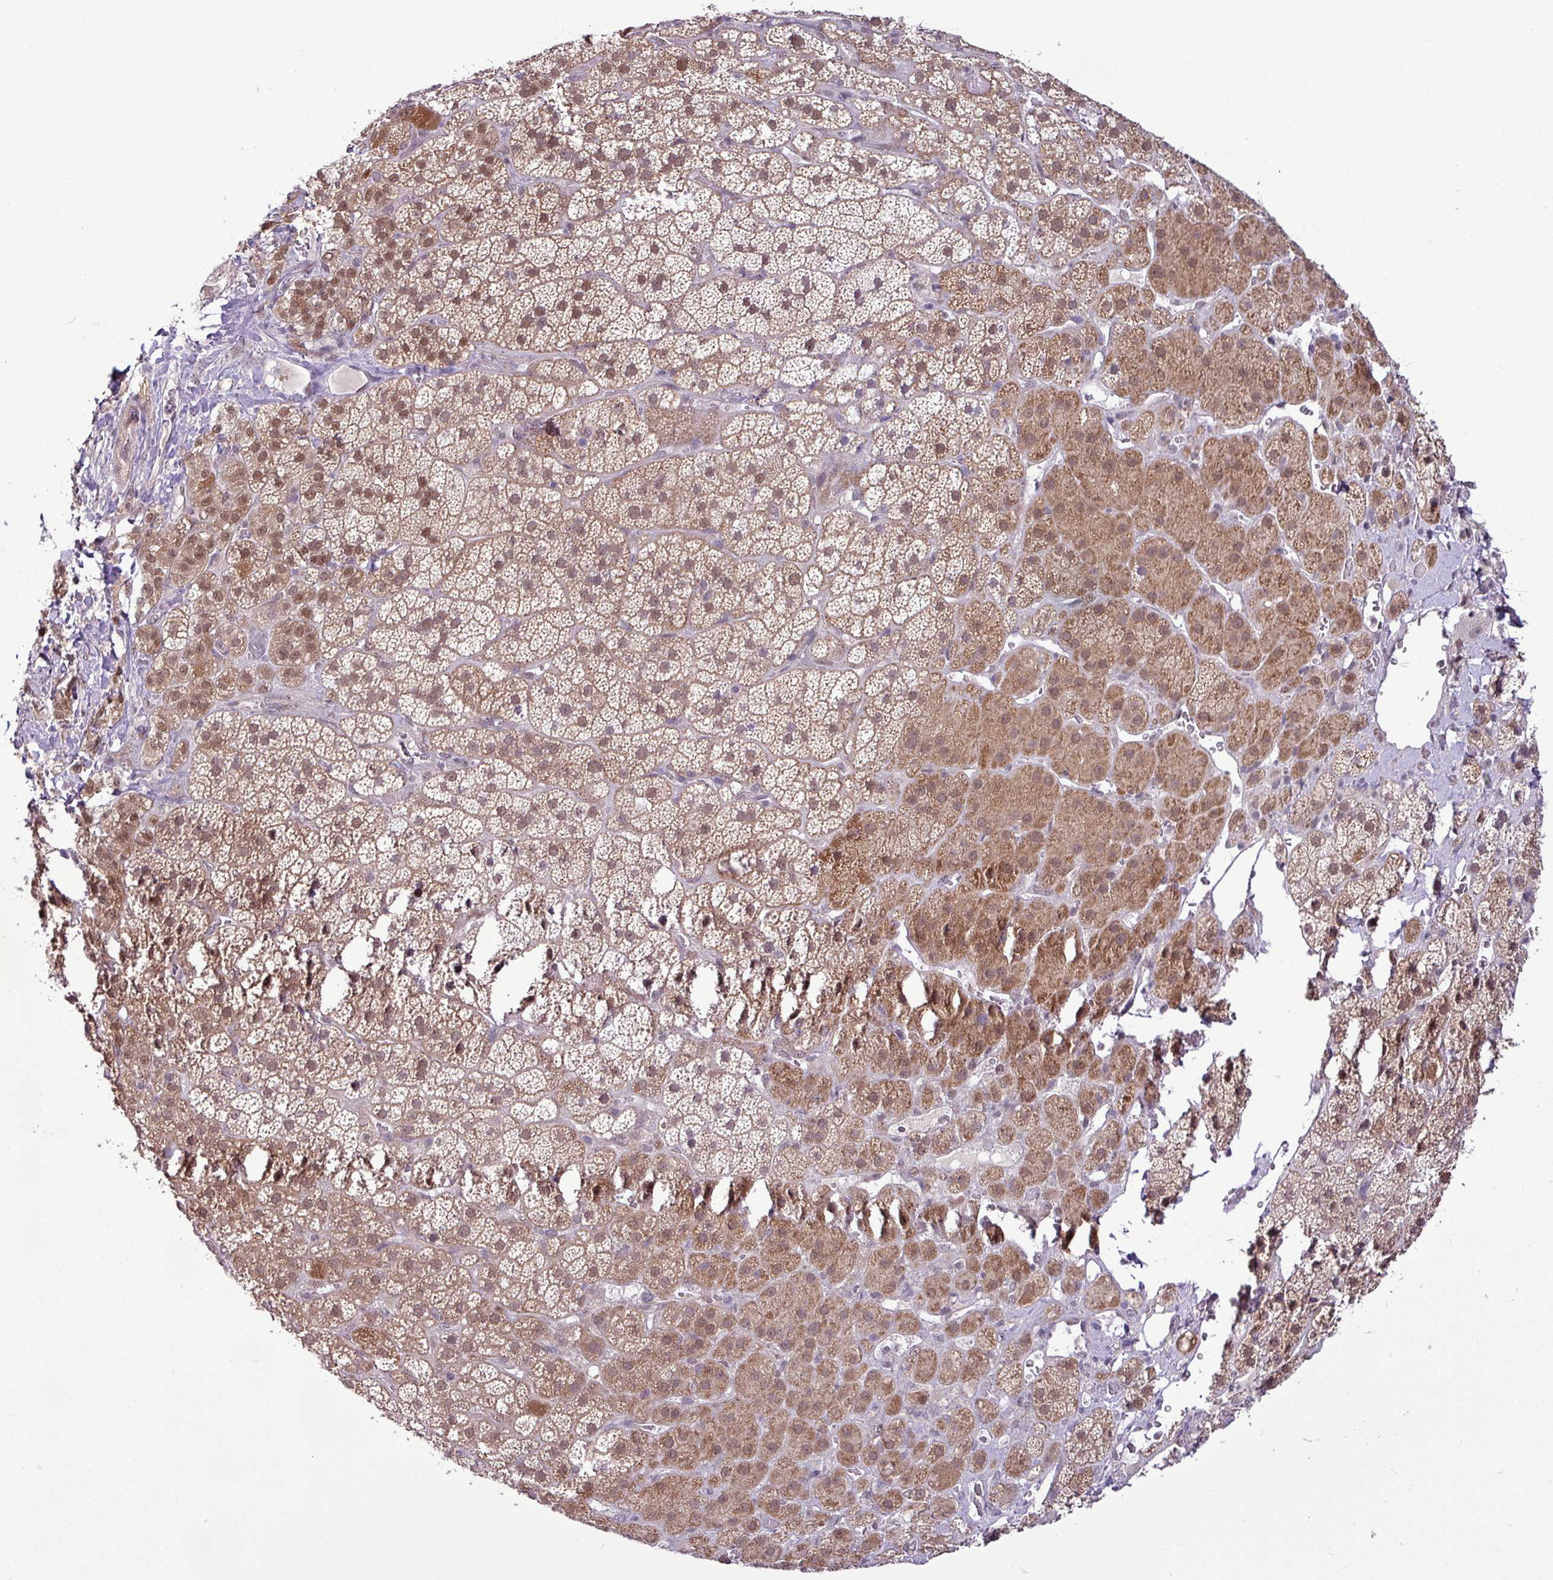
{"staining": {"intensity": "moderate", "quantity": ">75%", "location": "cytoplasmic/membranous,nuclear"}, "tissue": "adrenal gland", "cell_type": "Glandular cells", "image_type": "normal", "snomed": [{"axis": "morphology", "description": "Normal tissue, NOS"}, {"axis": "topography", "description": "Adrenal gland"}], "caption": "Glandular cells exhibit medium levels of moderate cytoplasmic/membranous,nuclear staining in approximately >75% of cells in benign adrenal gland. (DAB (3,3'-diaminobenzidine) = brown stain, brightfield microscopy at high magnification).", "gene": "ZNF217", "patient": {"sex": "male", "age": 57}}